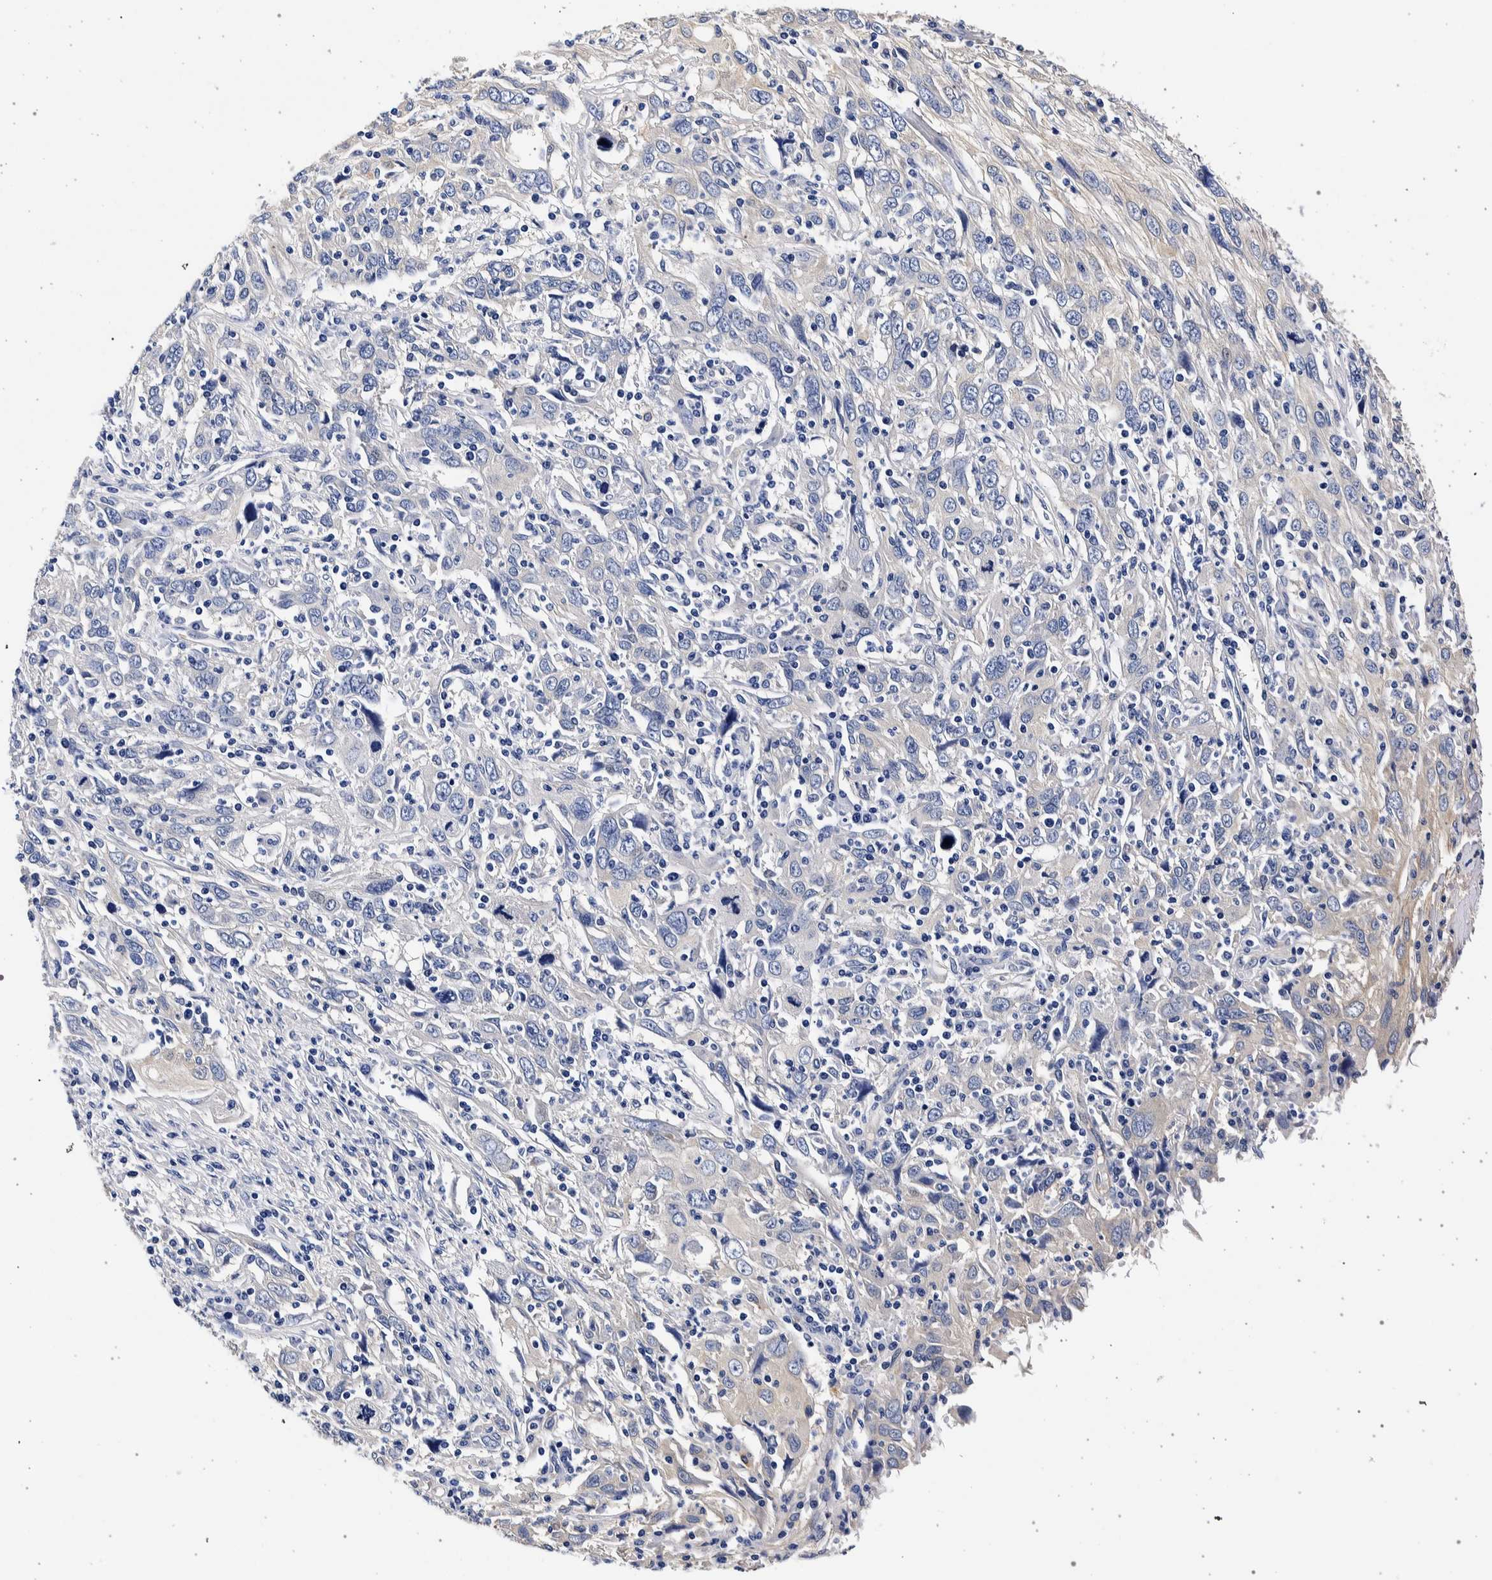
{"staining": {"intensity": "negative", "quantity": "none", "location": "none"}, "tissue": "cervical cancer", "cell_type": "Tumor cells", "image_type": "cancer", "snomed": [{"axis": "morphology", "description": "Squamous cell carcinoma, NOS"}, {"axis": "topography", "description": "Cervix"}], "caption": "This is an immunohistochemistry (IHC) histopathology image of cervical squamous cell carcinoma. There is no positivity in tumor cells.", "gene": "NIBAN2", "patient": {"sex": "female", "age": 46}}